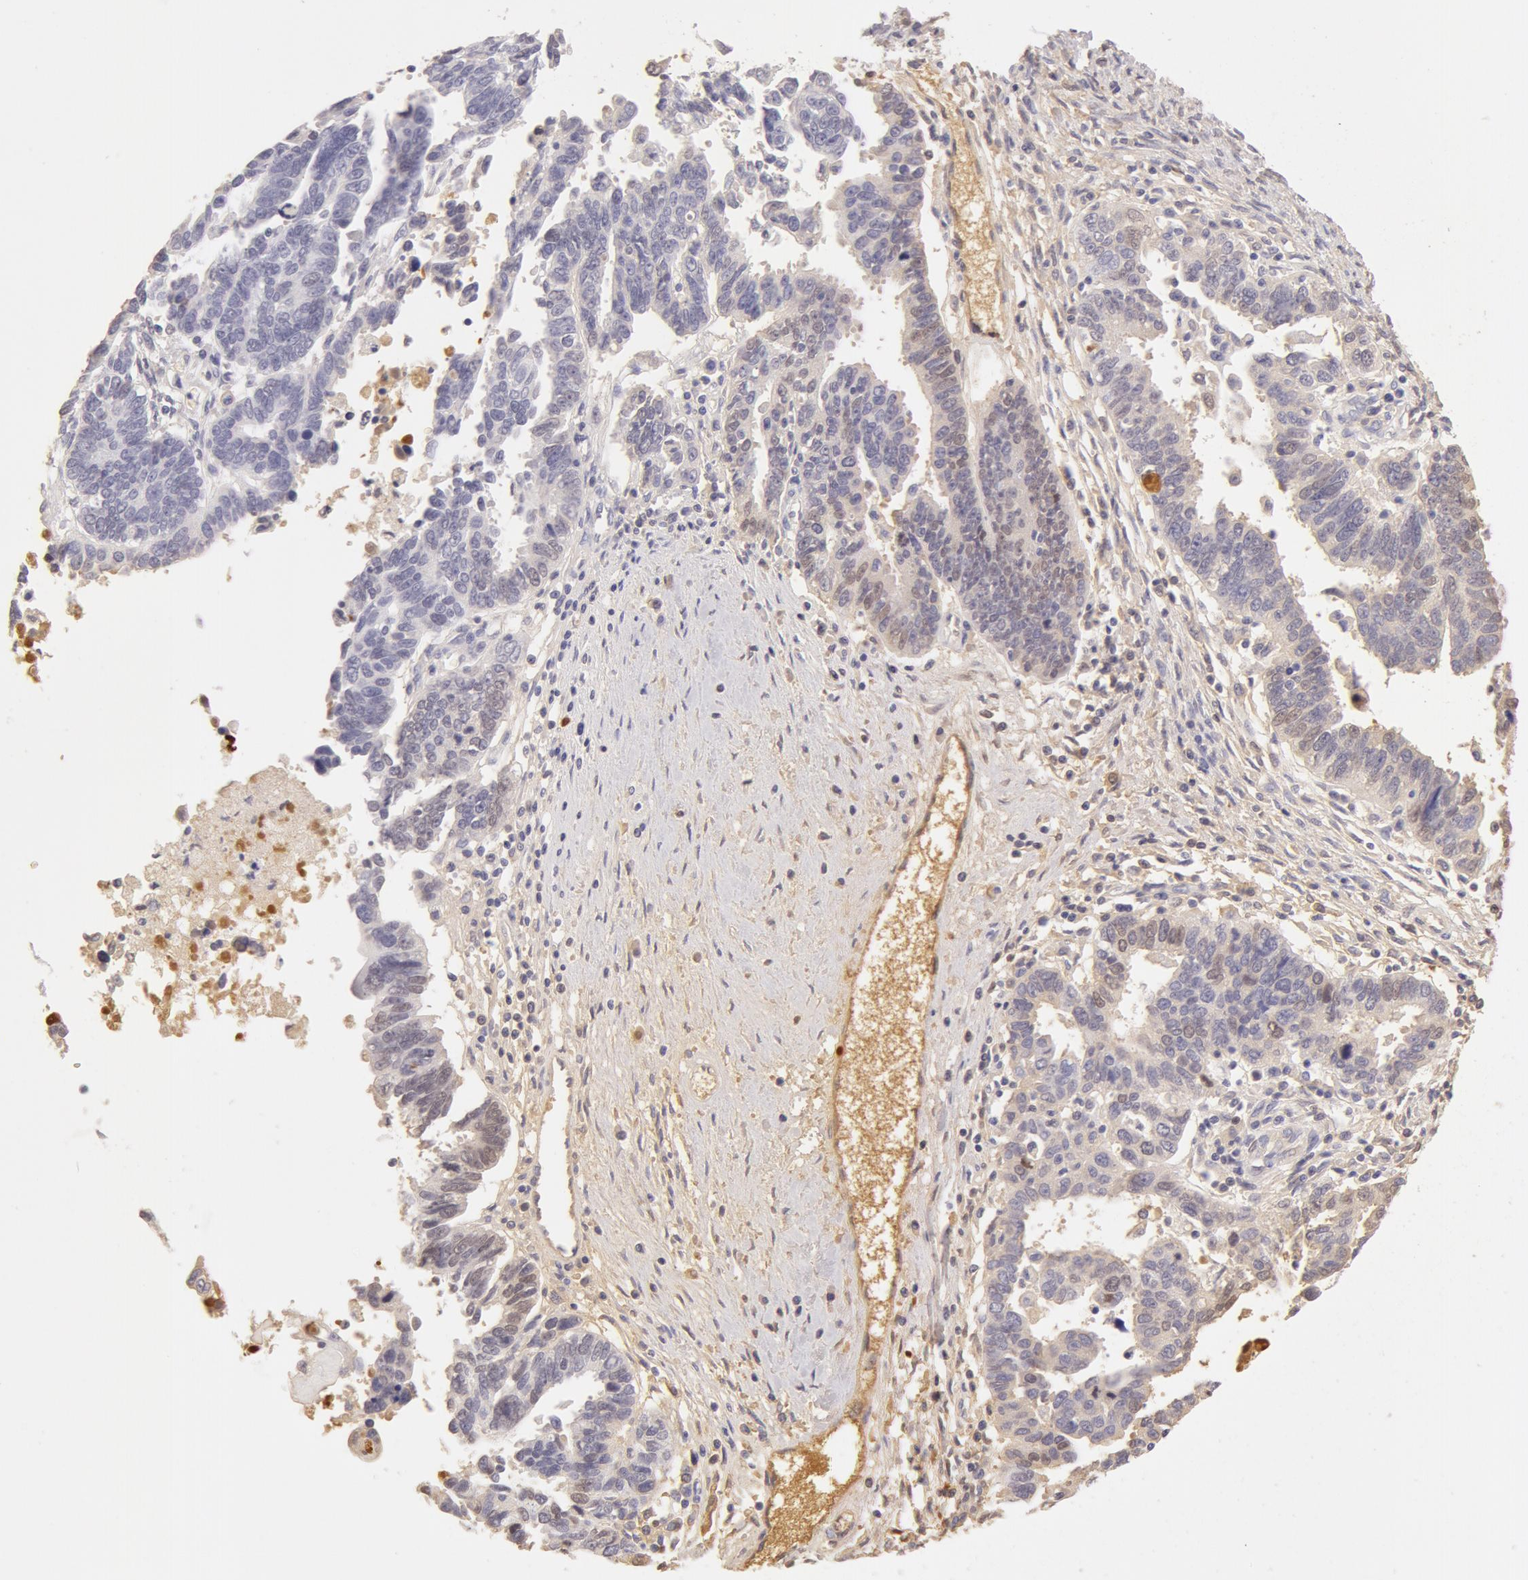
{"staining": {"intensity": "weak", "quantity": "<25%", "location": "nuclear"}, "tissue": "ovarian cancer", "cell_type": "Tumor cells", "image_type": "cancer", "snomed": [{"axis": "morphology", "description": "Carcinoma, endometroid"}, {"axis": "morphology", "description": "Cystadenocarcinoma, serous, NOS"}, {"axis": "topography", "description": "Ovary"}], "caption": "This is a image of IHC staining of ovarian endometroid carcinoma, which shows no expression in tumor cells.", "gene": "AHSG", "patient": {"sex": "female", "age": 45}}